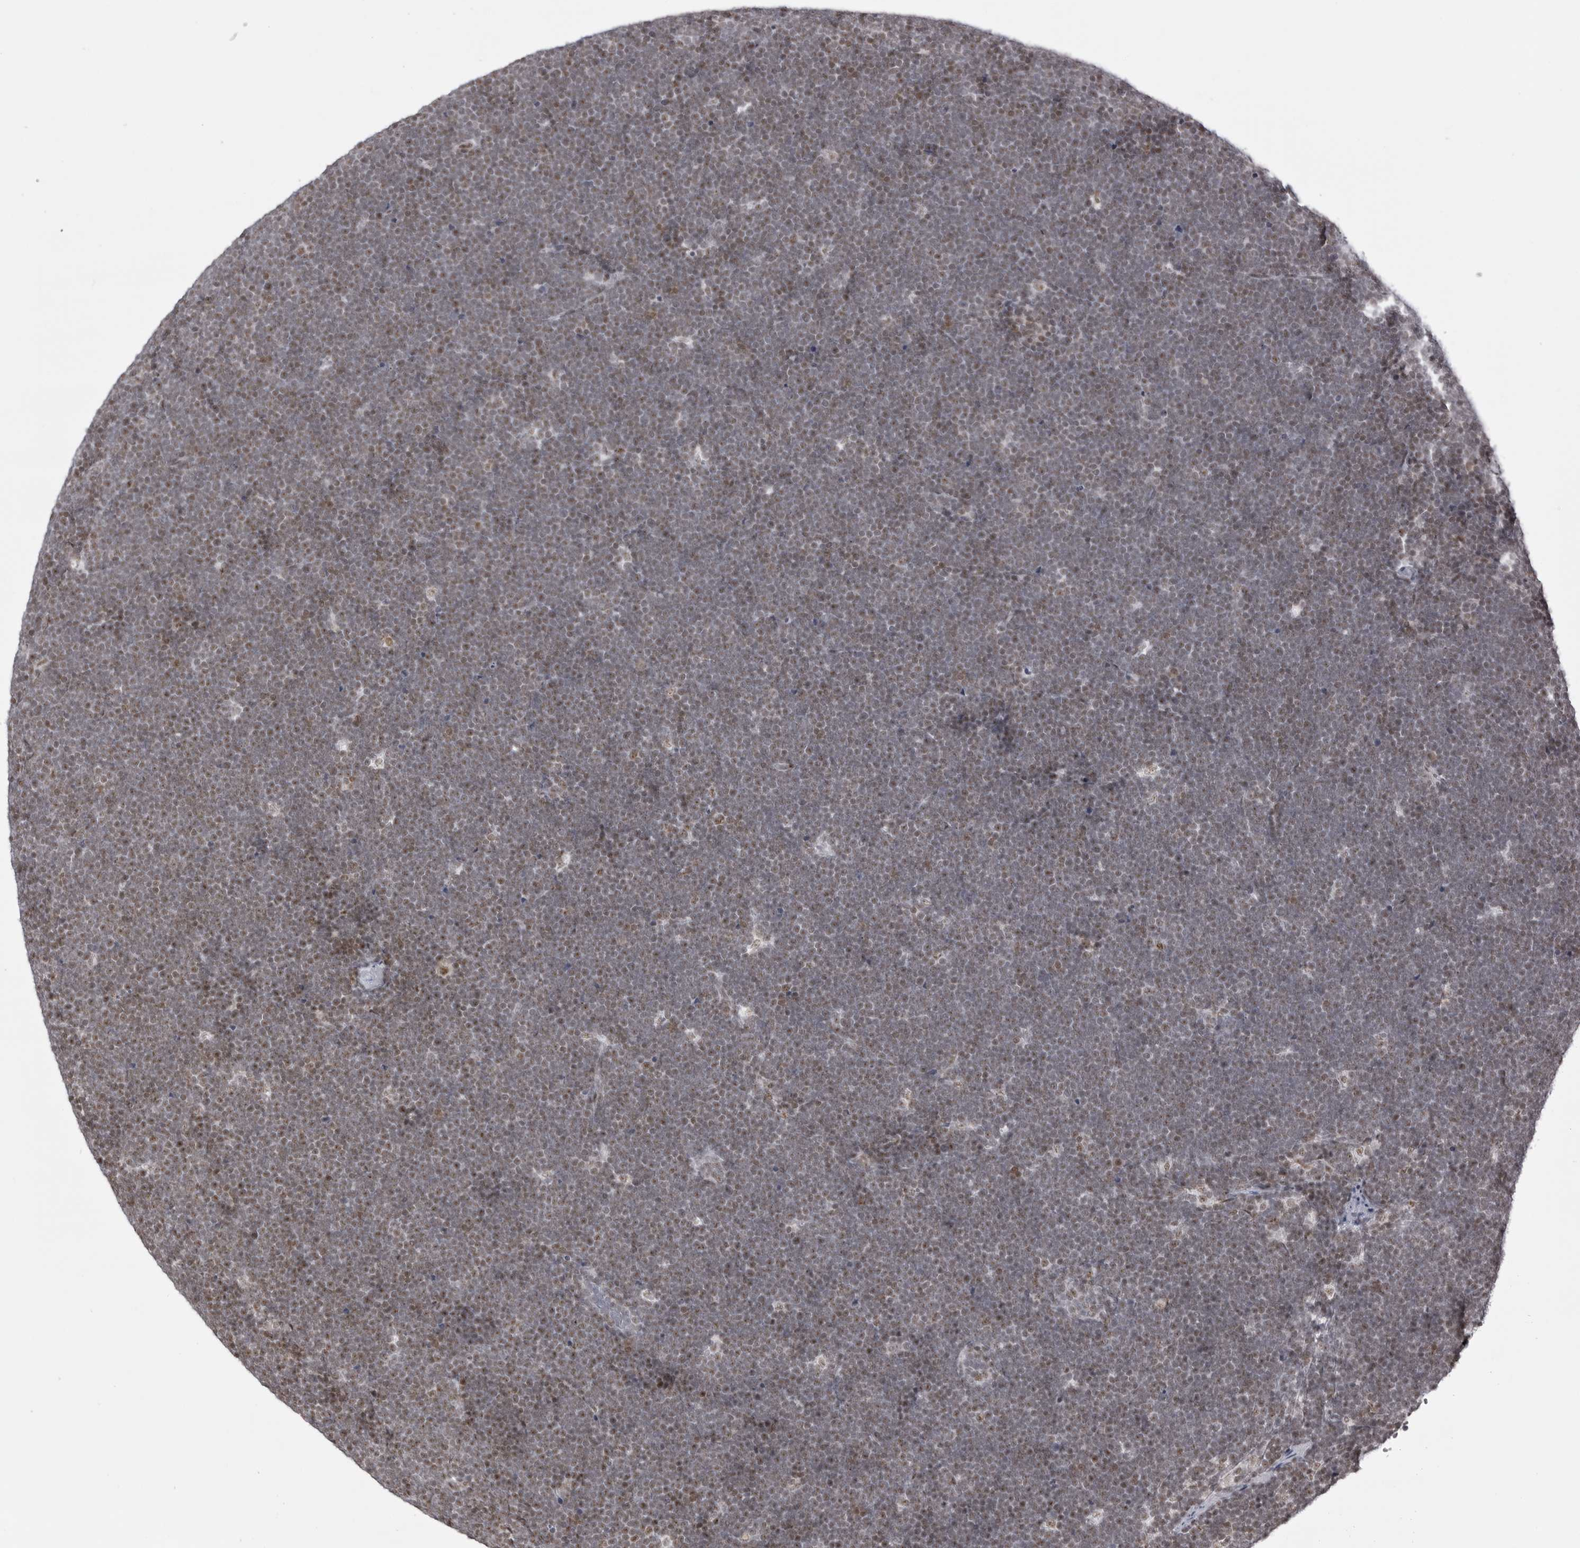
{"staining": {"intensity": "moderate", "quantity": "<25%", "location": "nuclear"}, "tissue": "lymphoma", "cell_type": "Tumor cells", "image_type": "cancer", "snomed": [{"axis": "morphology", "description": "Malignant lymphoma, non-Hodgkin's type, High grade"}, {"axis": "topography", "description": "Lymph node"}], "caption": "About <25% of tumor cells in human lymphoma show moderate nuclear protein expression as visualized by brown immunohistochemical staining.", "gene": "WRAP53", "patient": {"sex": "male", "age": 13}}